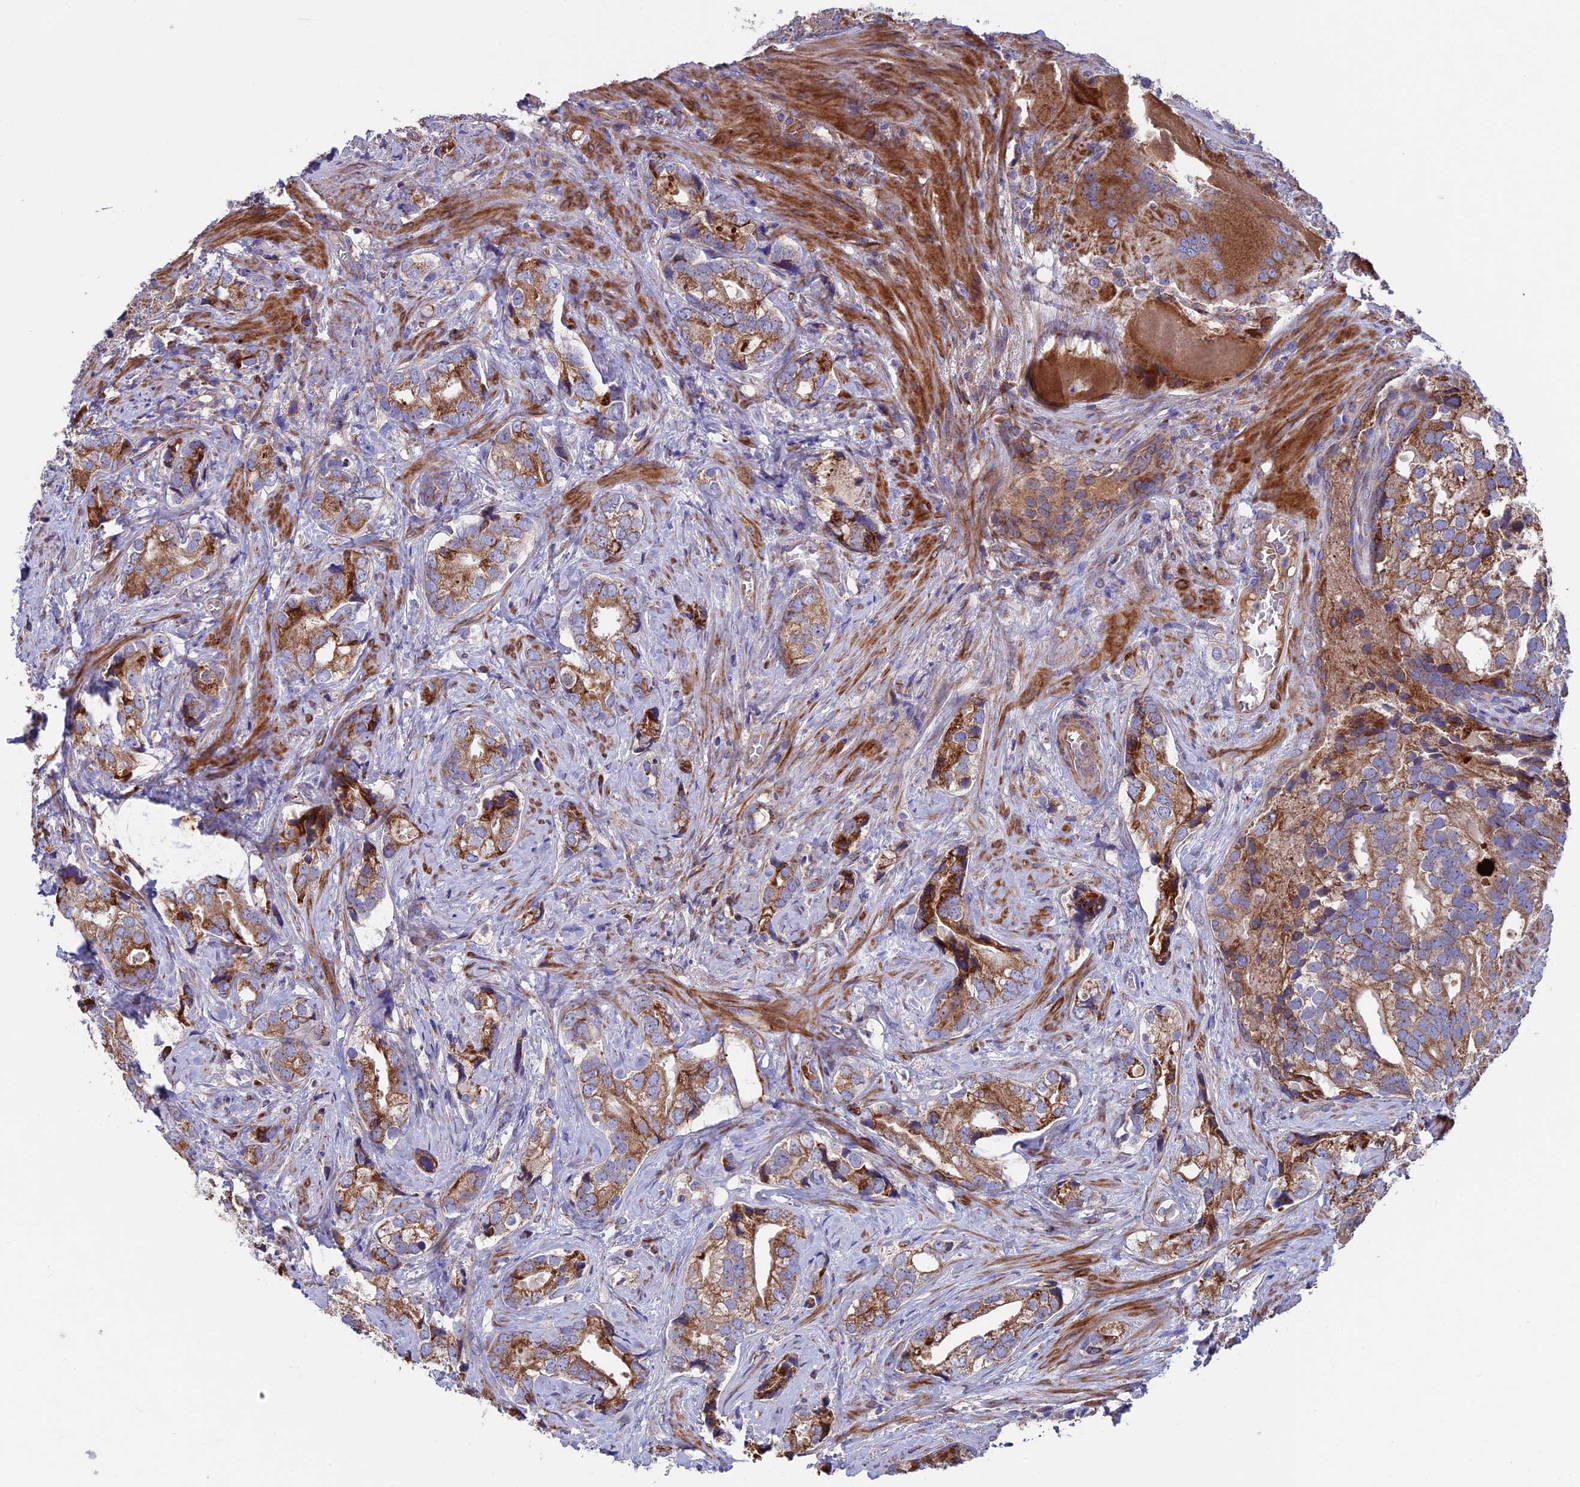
{"staining": {"intensity": "moderate", "quantity": ">75%", "location": "cytoplasmic/membranous"}, "tissue": "prostate cancer", "cell_type": "Tumor cells", "image_type": "cancer", "snomed": [{"axis": "morphology", "description": "Adenocarcinoma, High grade"}, {"axis": "topography", "description": "Prostate"}], "caption": "Immunohistochemistry (IHC) image of prostate high-grade adenocarcinoma stained for a protein (brown), which displays medium levels of moderate cytoplasmic/membranous staining in approximately >75% of tumor cells.", "gene": "SLC15A5", "patient": {"sex": "male", "age": 75}}